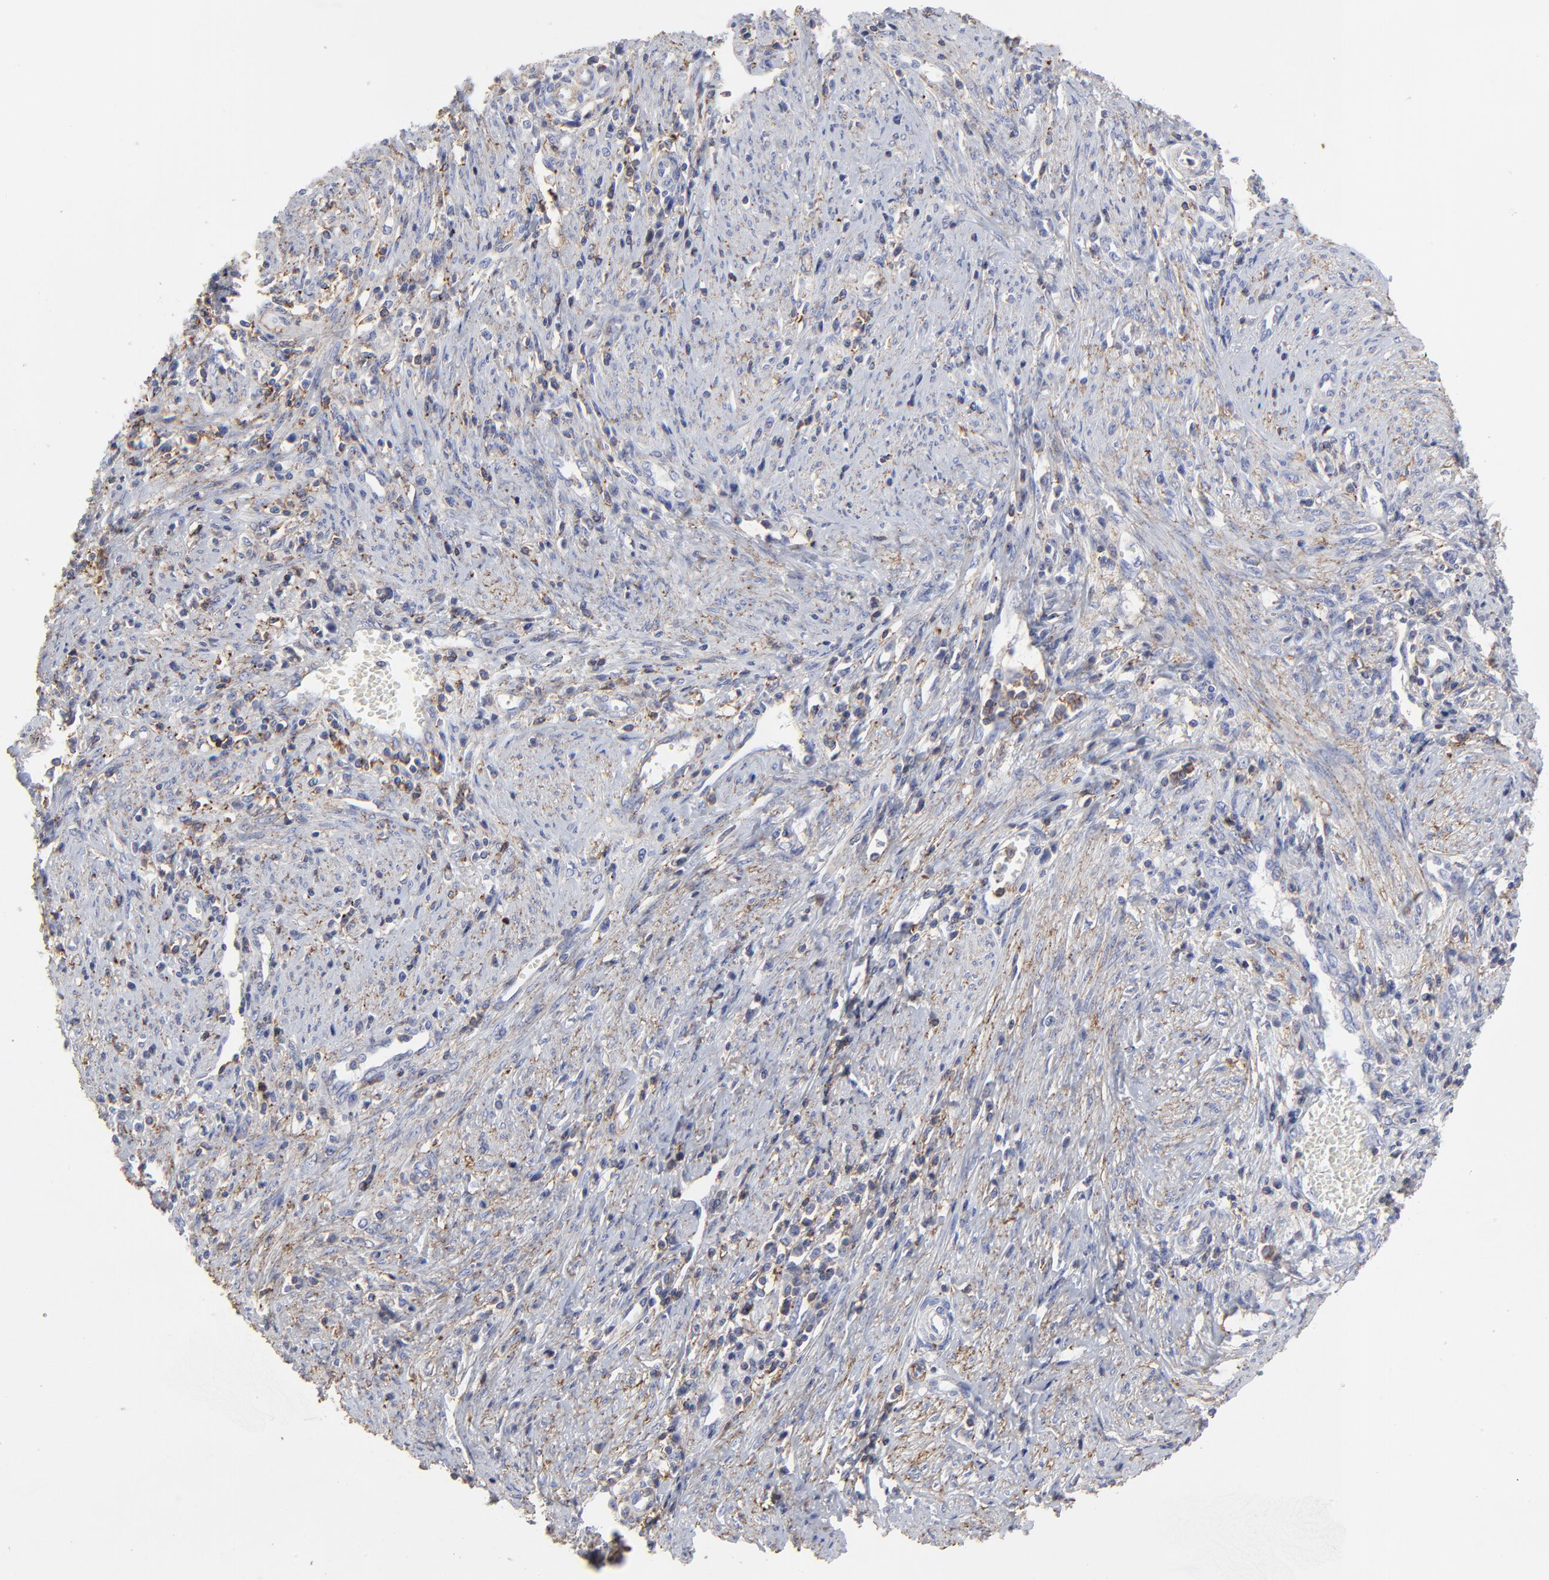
{"staining": {"intensity": "negative", "quantity": "none", "location": "none"}, "tissue": "cervical cancer", "cell_type": "Tumor cells", "image_type": "cancer", "snomed": [{"axis": "morphology", "description": "Adenocarcinoma, NOS"}, {"axis": "topography", "description": "Cervix"}], "caption": "High magnification brightfield microscopy of cervical adenocarcinoma stained with DAB (brown) and counterstained with hematoxylin (blue): tumor cells show no significant staining.", "gene": "ANXA6", "patient": {"sex": "female", "age": 36}}